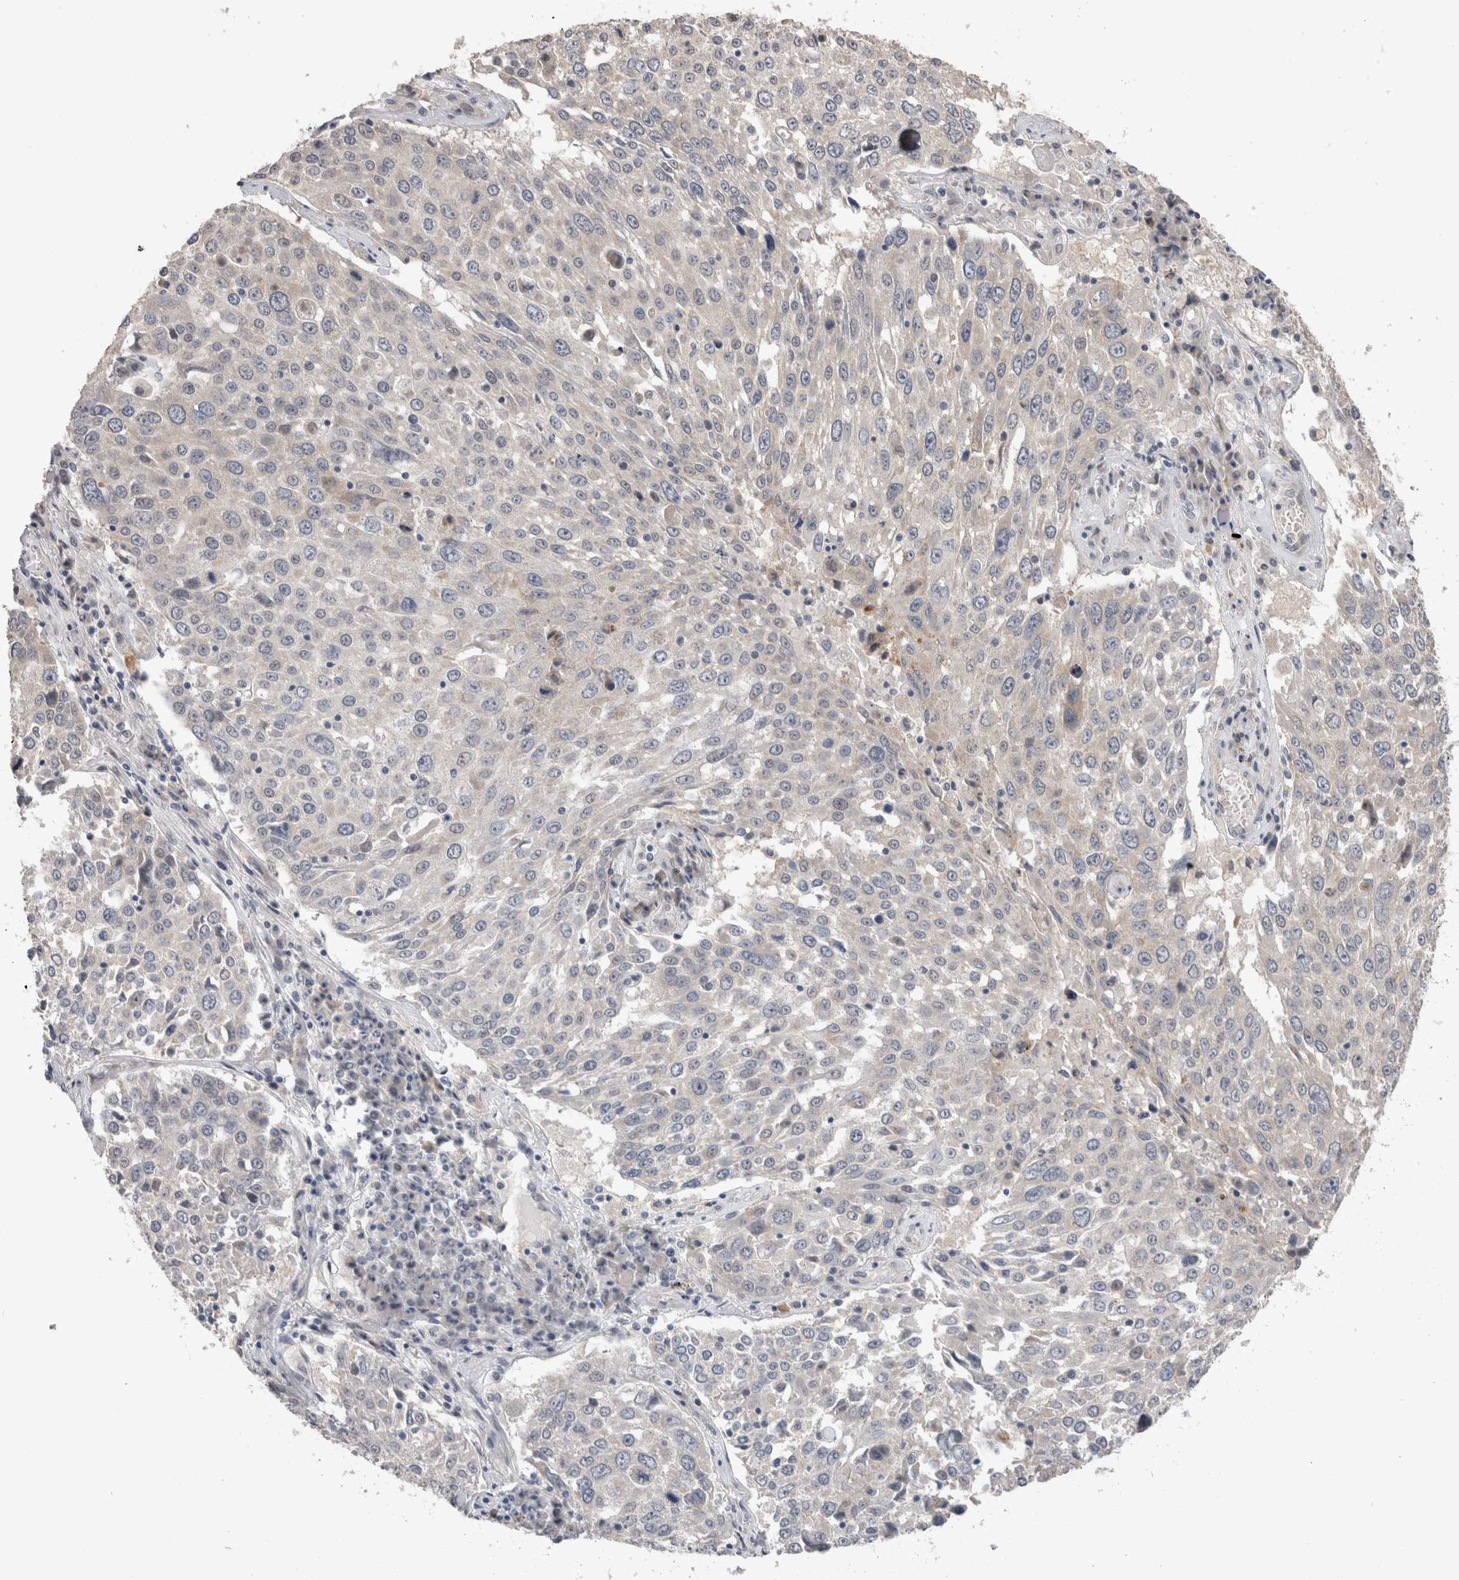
{"staining": {"intensity": "negative", "quantity": "none", "location": "none"}, "tissue": "lung cancer", "cell_type": "Tumor cells", "image_type": "cancer", "snomed": [{"axis": "morphology", "description": "Squamous cell carcinoma, NOS"}, {"axis": "topography", "description": "Lung"}], "caption": "DAB immunohistochemical staining of lung squamous cell carcinoma displays no significant positivity in tumor cells.", "gene": "CRYBG1", "patient": {"sex": "male", "age": 65}}